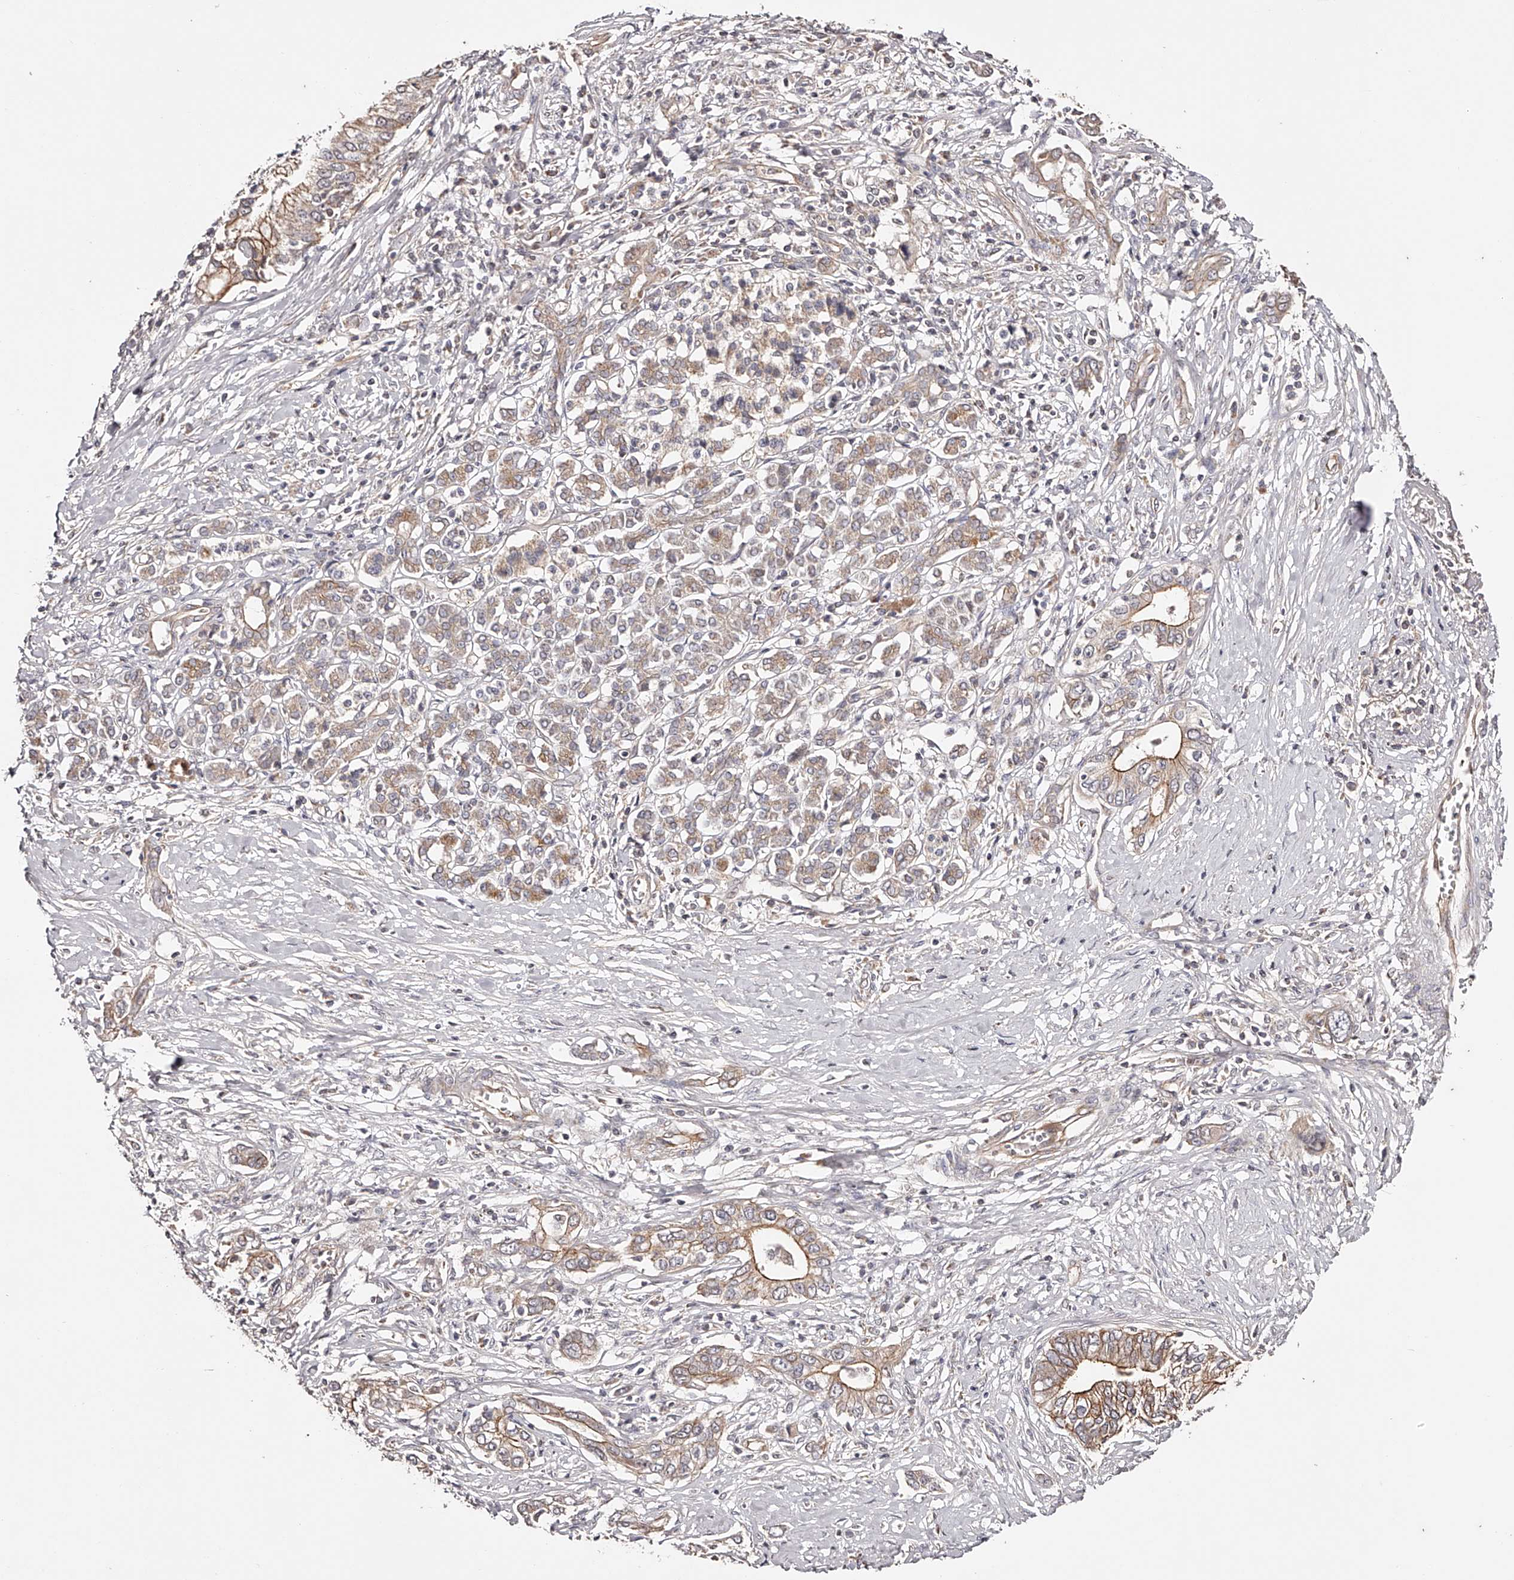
{"staining": {"intensity": "moderate", "quantity": ">75%", "location": "cytoplasmic/membranous"}, "tissue": "pancreatic cancer", "cell_type": "Tumor cells", "image_type": "cancer", "snomed": [{"axis": "morphology", "description": "Normal tissue, NOS"}, {"axis": "morphology", "description": "Adenocarcinoma, NOS"}, {"axis": "topography", "description": "Pancreas"}, {"axis": "topography", "description": "Peripheral nerve tissue"}], "caption": "Tumor cells demonstrate medium levels of moderate cytoplasmic/membranous positivity in approximately >75% of cells in human pancreatic cancer (adenocarcinoma).", "gene": "USP21", "patient": {"sex": "male", "age": 59}}